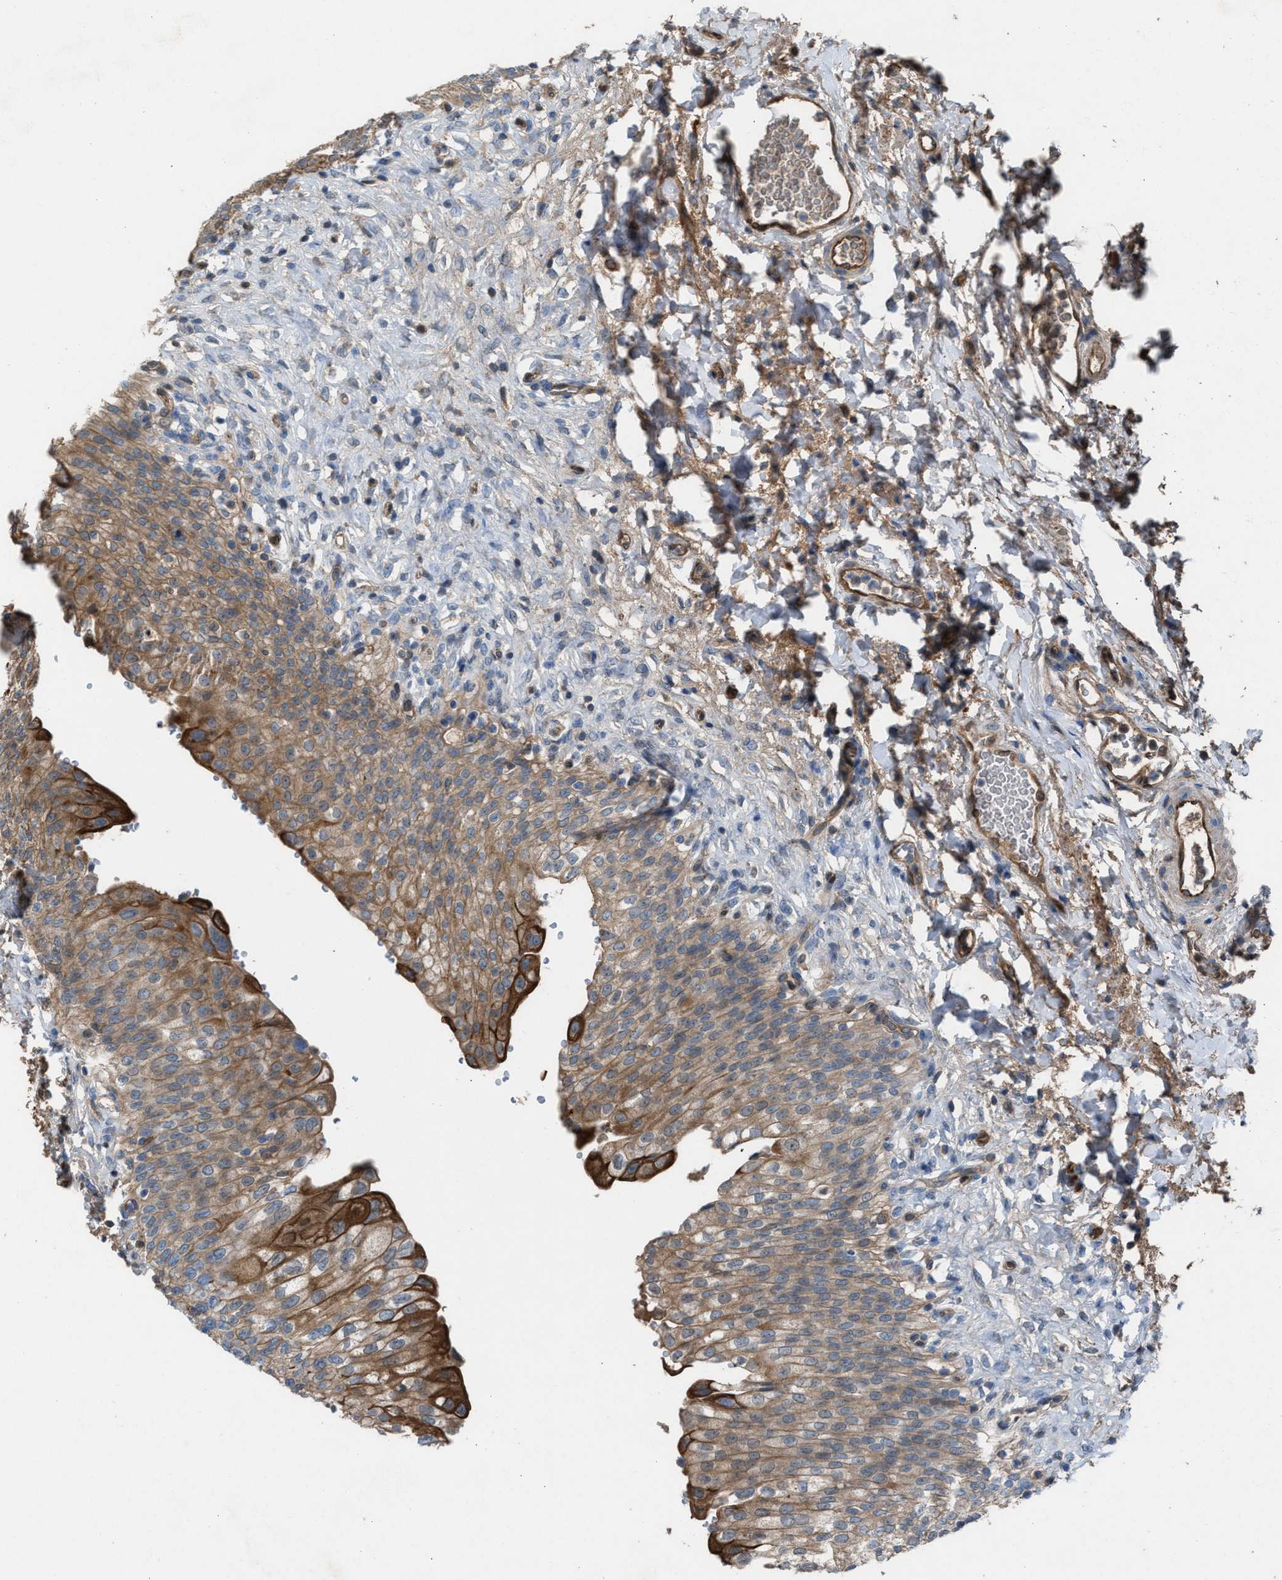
{"staining": {"intensity": "moderate", "quantity": "25%-75%", "location": "cytoplasmic/membranous"}, "tissue": "urinary bladder", "cell_type": "Urothelial cells", "image_type": "normal", "snomed": [{"axis": "morphology", "description": "Urothelial carcinoma, High grade"}, {"axis": "topography", "description": "Urinary bladder"}], "caption": "This micrograph demonstrates IHC staining of normal human urinary bladder, with medium moderate cytoplasmic/membranous expression in about 25%-75% of urothelial cells.", "gene": "TPK1", "patient": {"sex": "male", "age": 46}}